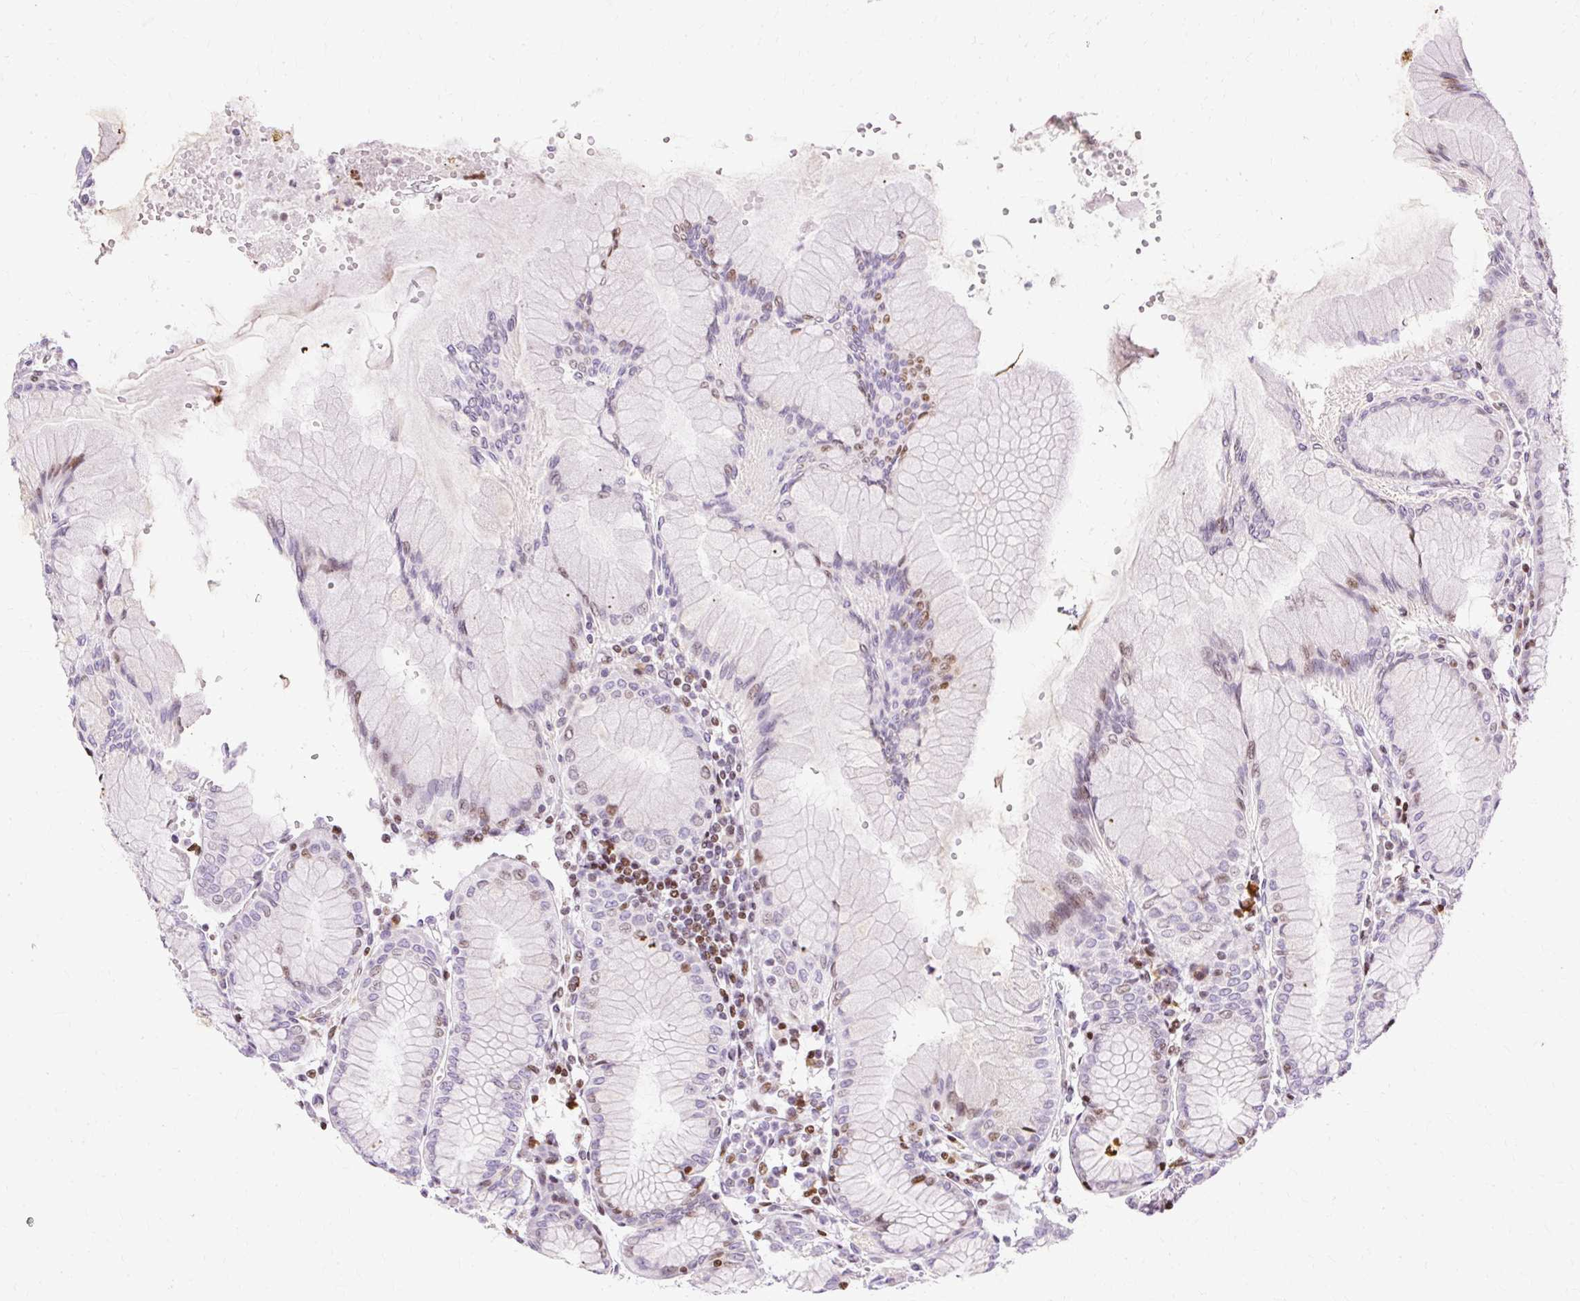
{"staining": {"intensity": "weak", "quantity": "25%-75%", "location": "cytoplasmic/membranous,nuclear"}, "tissue": "stomach", "cell_type": "Glandular cells", "image_type": "normal", "snomed": [{"axis": "morphology", "description": "Normal tissue, NOS"}, {"axis": "topography", "description": "Stomach"}], "caption": "Human stomach stained with a brown dye shows weak cytoplasmic/membranous,nuclear positive positivity in approximately 25%-75% of glandular cells.", "gene": "TMEM177", "patient": {"sex": "female", "age": 57}}